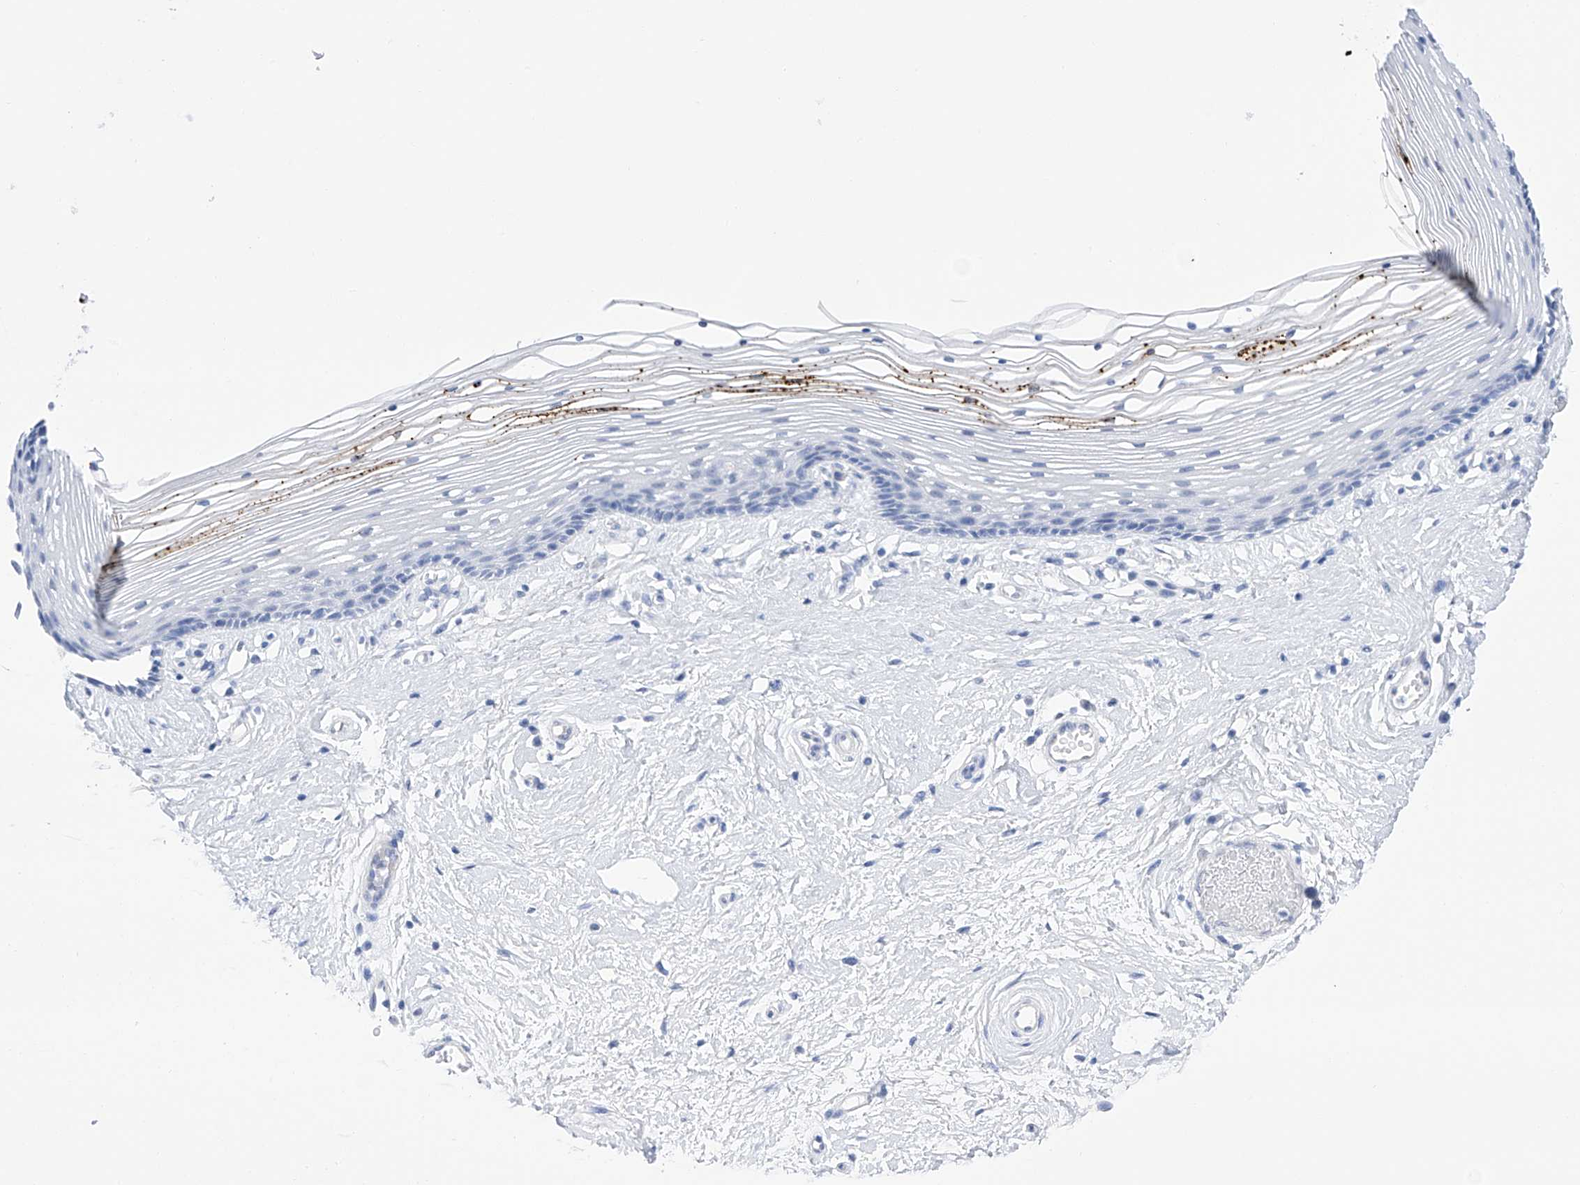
{"staining": {"intensity": "strong", "quantity": "<25%", "location": "cytoplasmic/membranous"}, "tissue": "vagina", "cell_type": "Squamous epithelial cells", "image_type": "normal", "snomed": [{"axis": "morphology", "description": "Normal tissue, NOS"}, {"axis": "topography", "description": "Vagina"}], "caption": "Squamous epithelial cells display medium levels of strong cytoplasmic/membranous positivity in about <25% of cells in normal human vagina.", "gene": "FLG", "patient": {"sex": "female", "age": 46}}